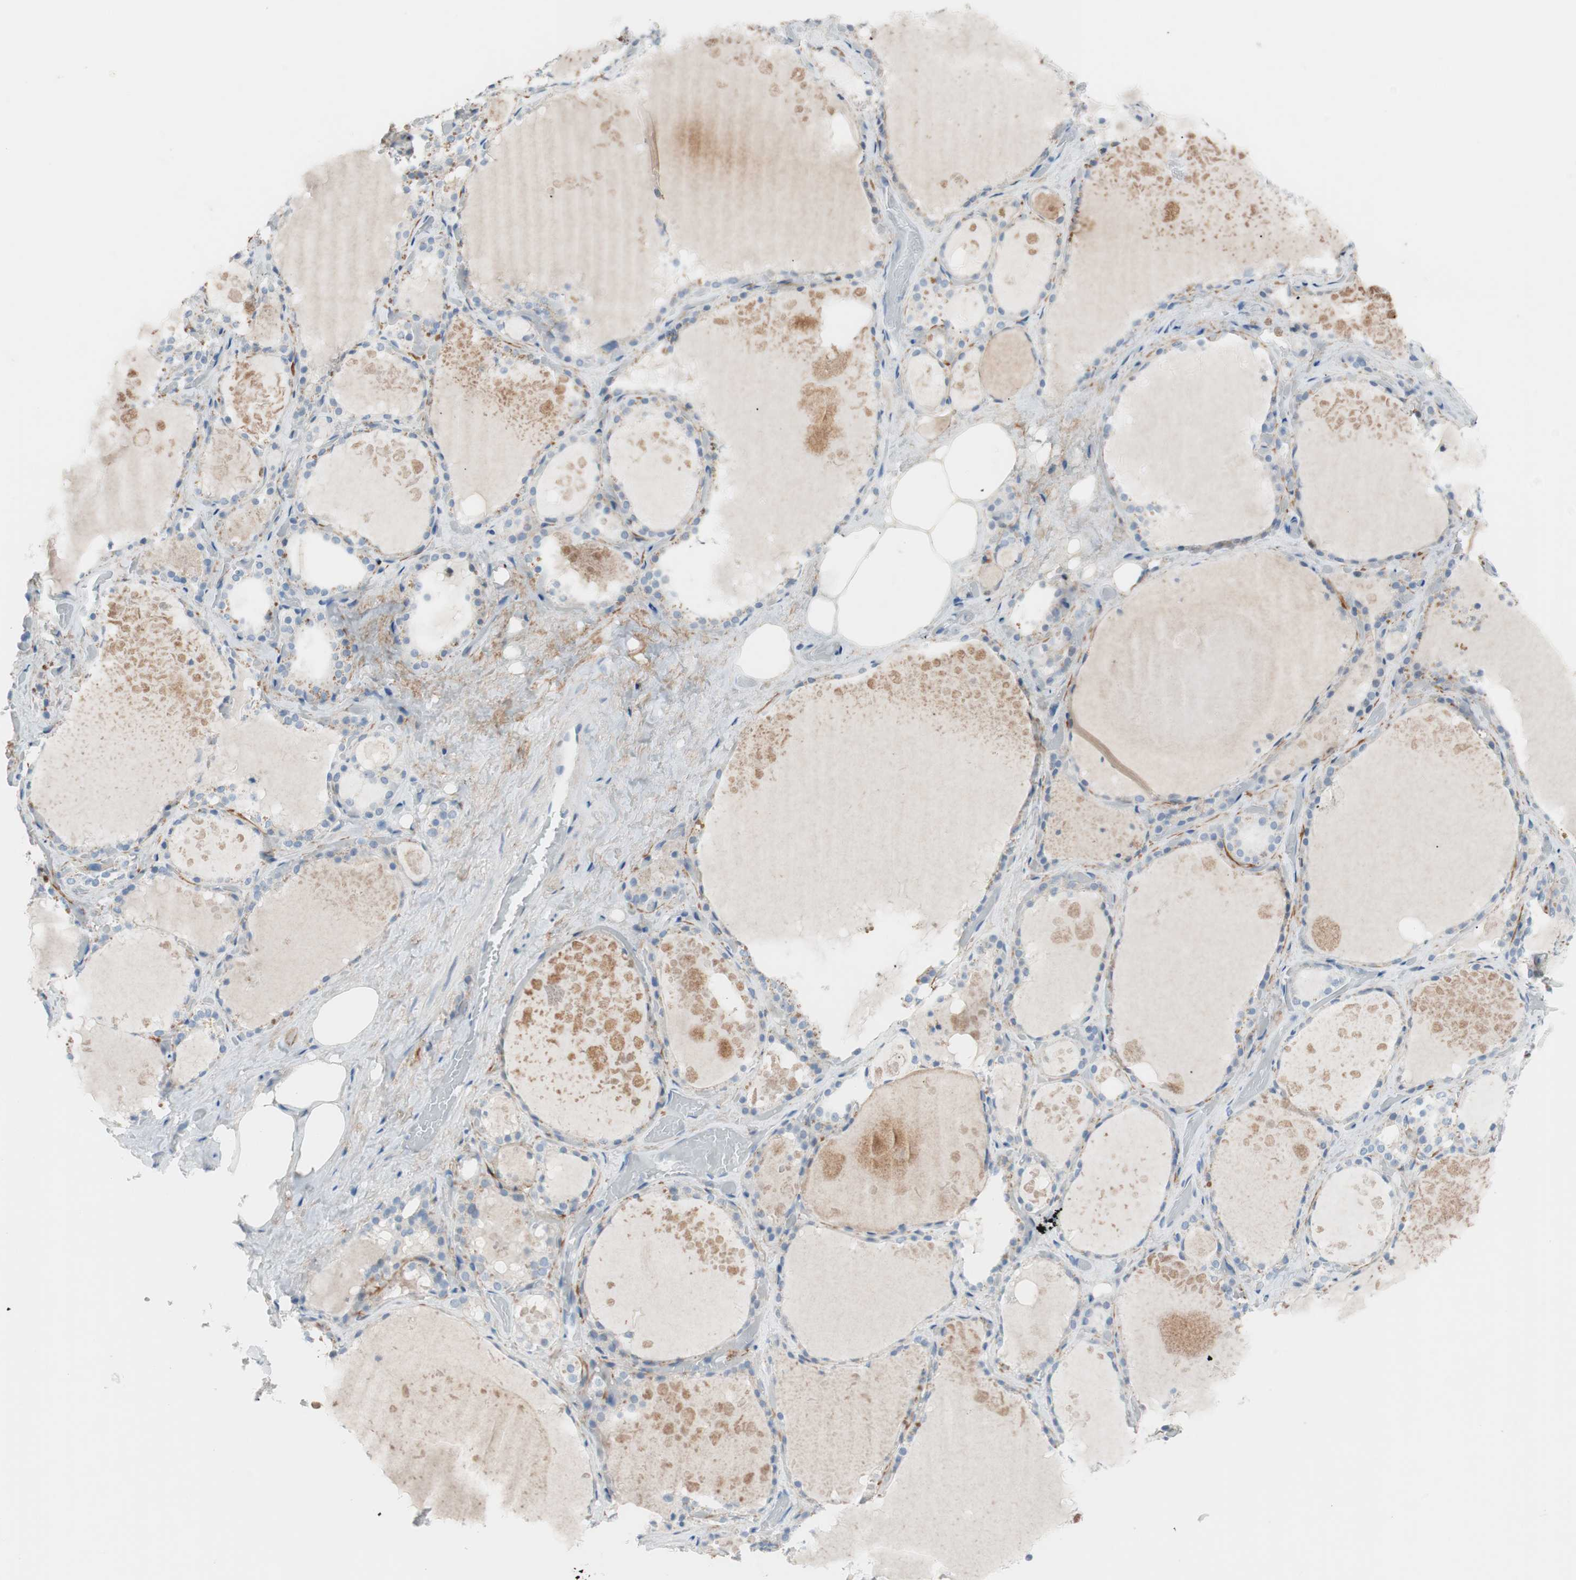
{"staining": {"intensity": "negative", "quantity": "none", "location": "none"}, "tissue": "thyroid gland", "cell_type": "Glandular cells", "image_type": "normal", "snomed": [{"axis": "morphology", "description": "Normal tissue, NOS"}, {"axis": "topography", "description": "Thyroid gland"}], "caption": "IHC histopathology image of benign thyroid gland: thyroid gland stained with DAB (3,3'-diaminobenzidine) exhibits no significant protein positivity in glandular cells.", "gene": "FOSL1", "patient": {"sex": "male", "age": 61}}